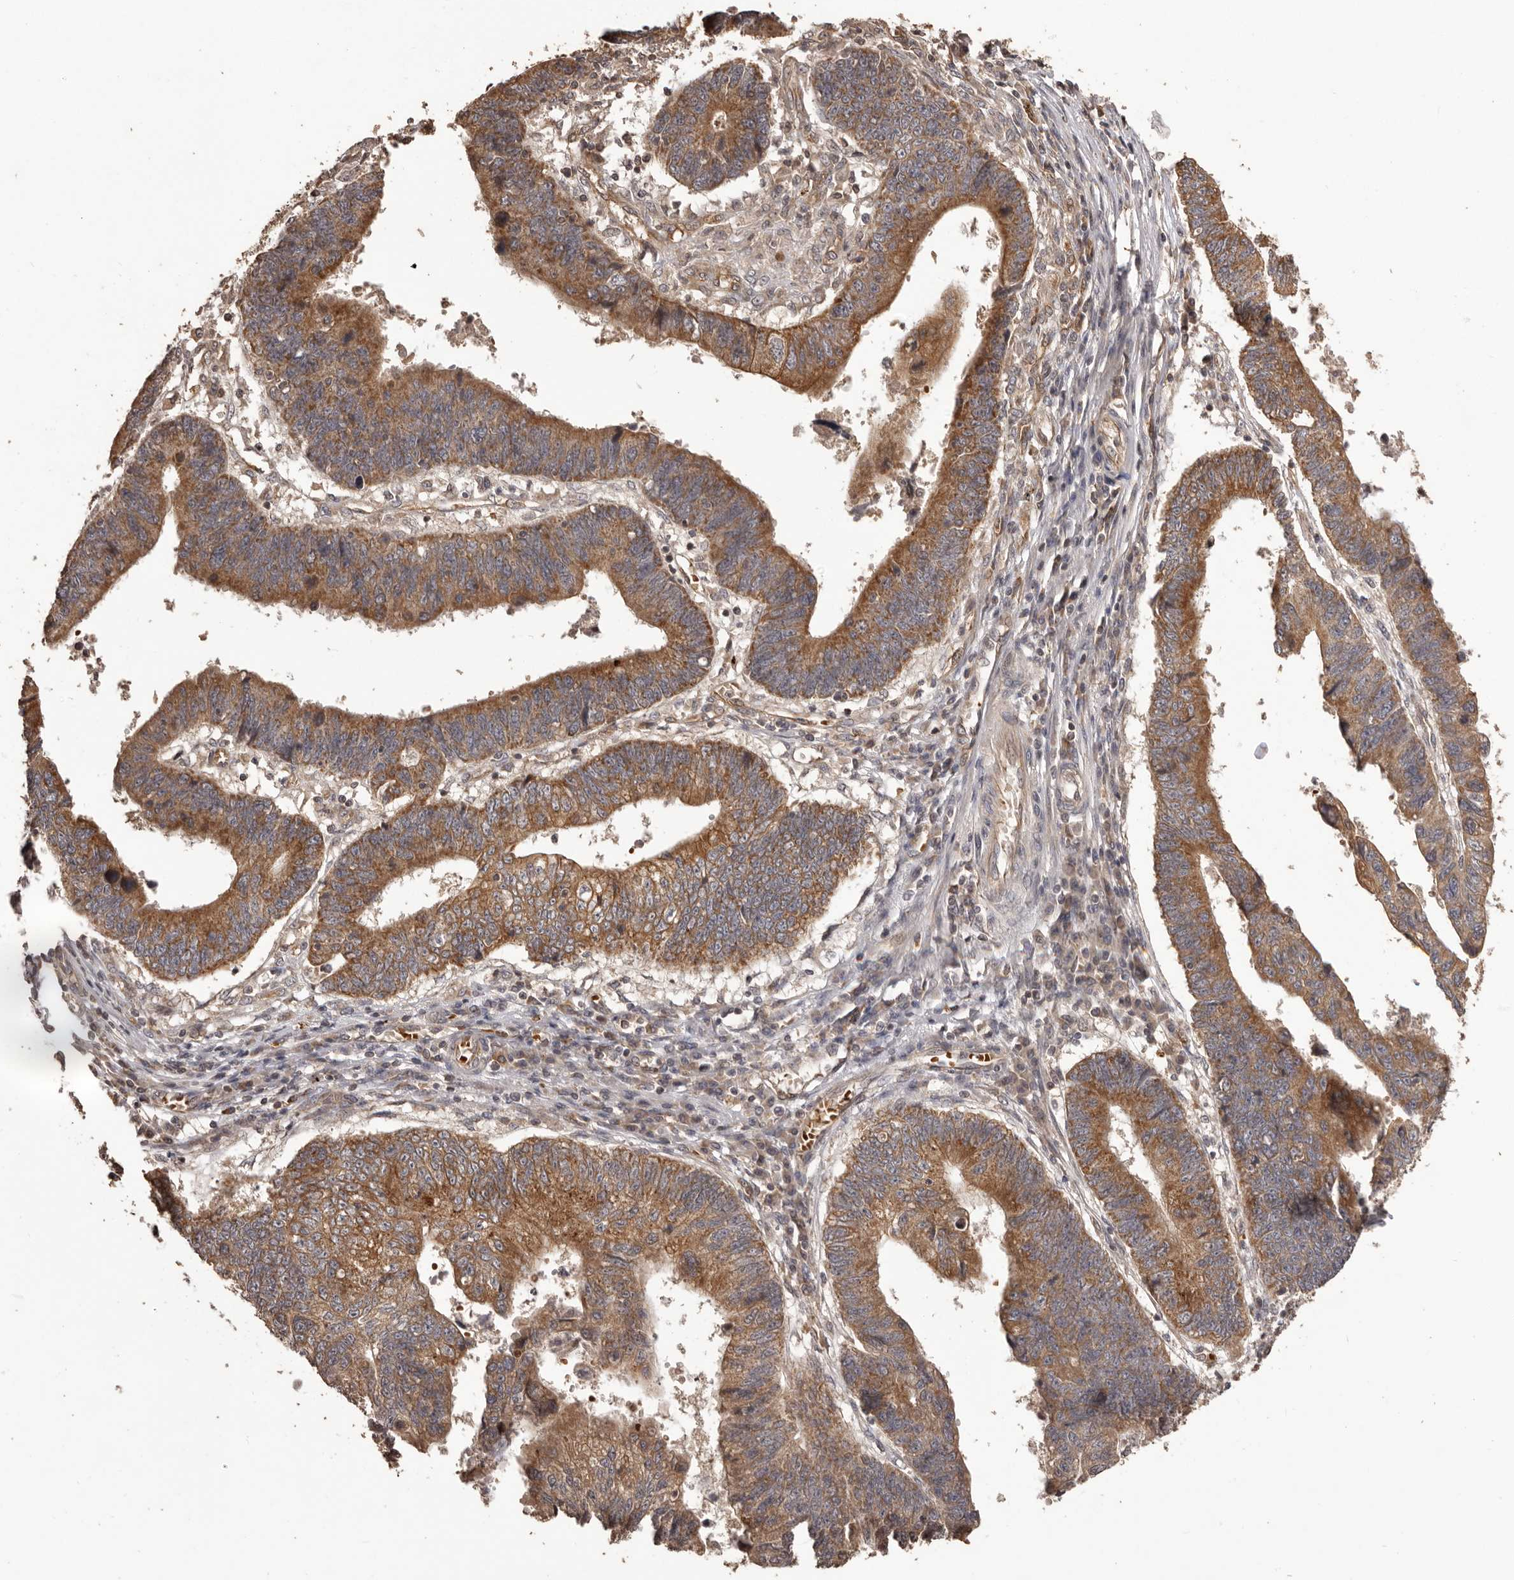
{"staining": {"intensity": "moderate", "quantity": ">75%", "location": "cytoplasmic/membranous"}, "tissue": "stomach cancer", "cell_type": "Tumor cells", "image_type": "cancer", "snomed": [{"axis": "morphology", "description": "Adenocarcinoma, NOS"}, {"axis": "topography", "description": "Stomach"}], "caption": "Immunohistochemical staining of human stomach cancer (adenocarcinoma) displays moderate cytoplasmic/membranous protein expression in about >75% of tumor cells.", "gene": "QRSL1", "patient": {"sex": "male", "age": 59}}